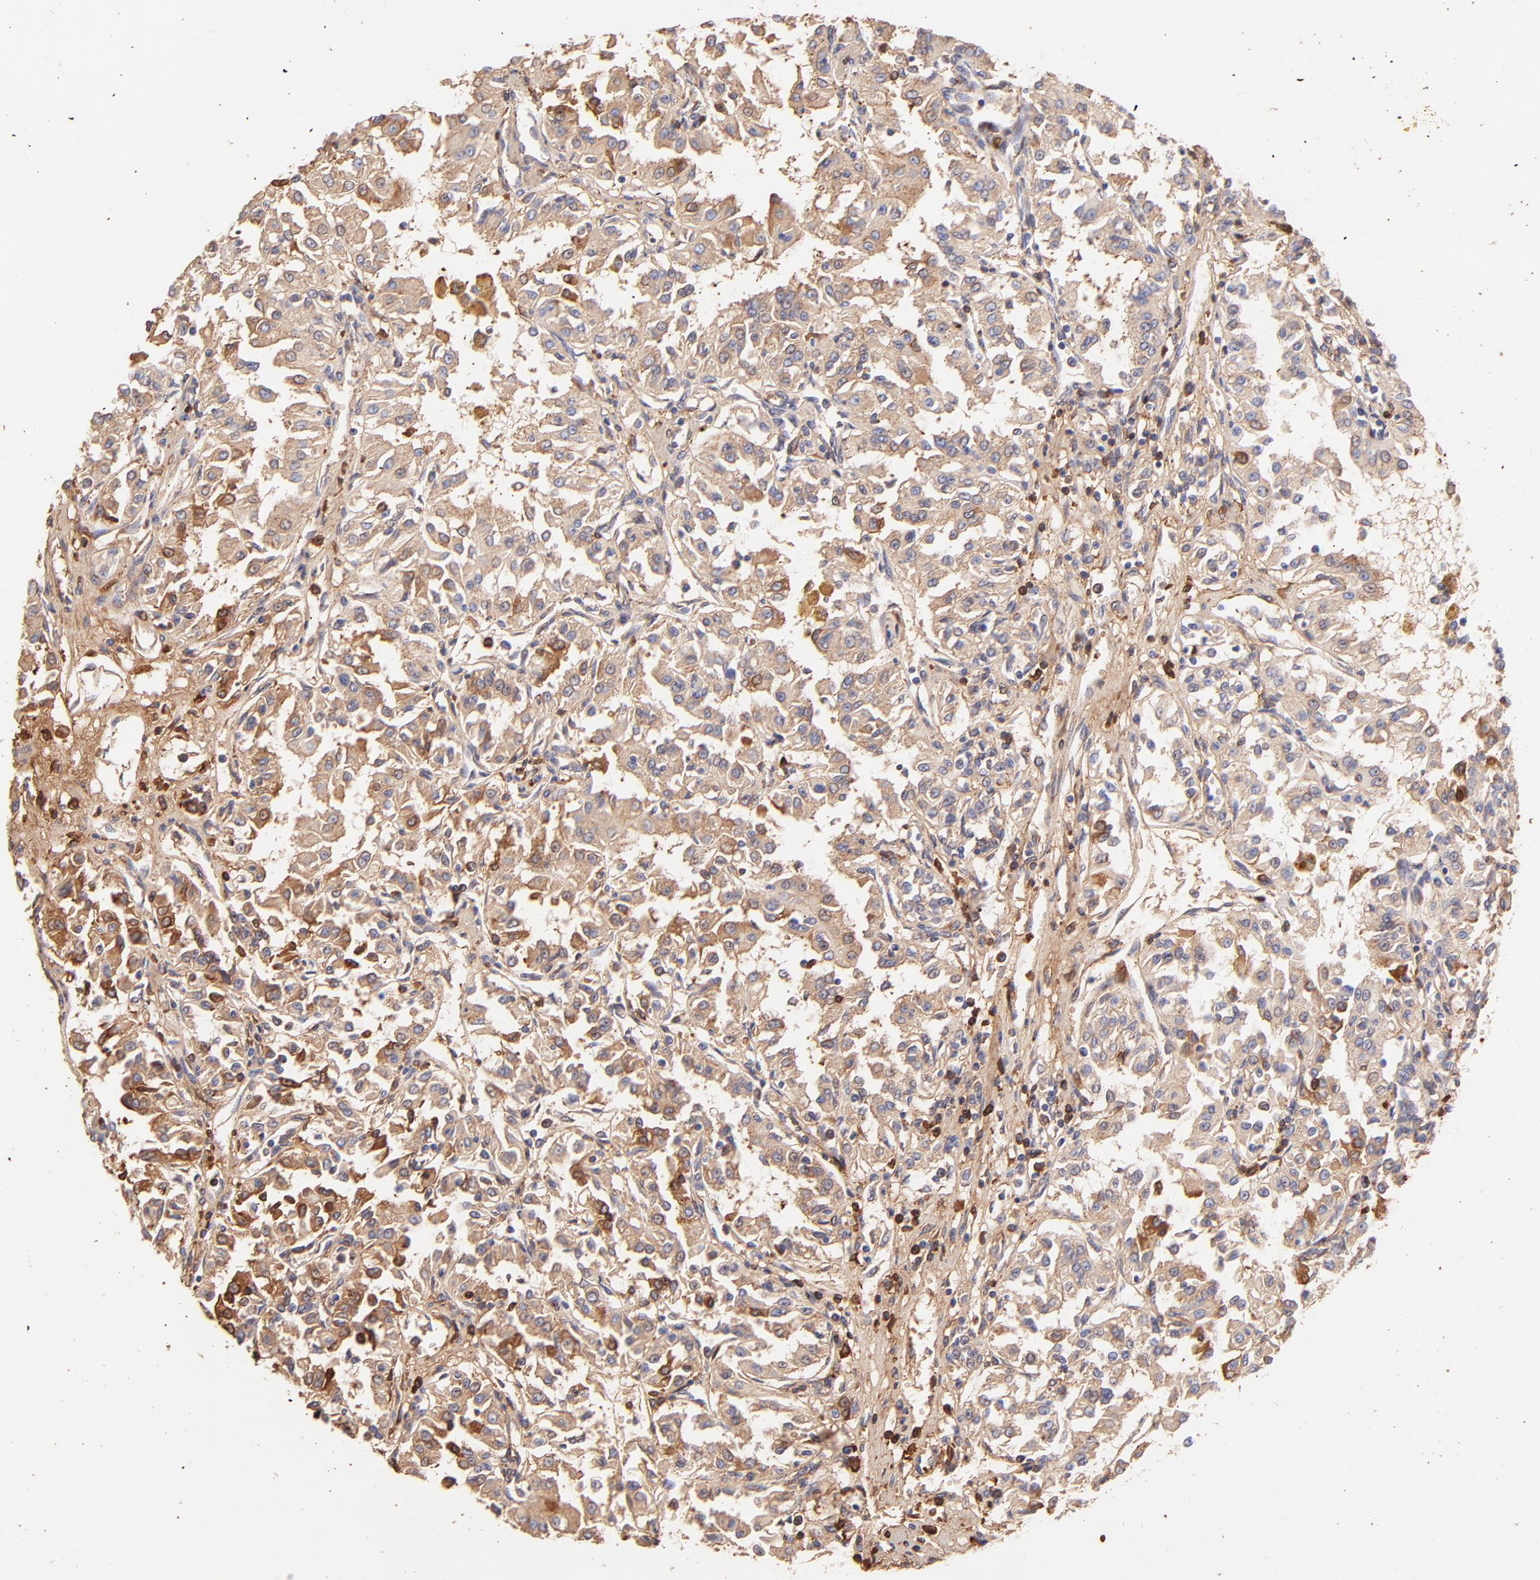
{"staining": {"intensity": "moderate", "quantity": ">75%", "location": "cytoplasmic/membranous"}, "tissue": "renal cancer", "cell_type": "Tumor cells", "image_type": "cancer", "snomed": [{"axis": "morphology", "description": "Adenocarcinoma, NOS"}, {"axis": "topography", "description": "Kidney"}], "caption": "This is an image of immunohistochemistry staining of renal adenocarcinoma, which shows moderate expression in the cytoplasmic/membranous of tumor cells.", "gene": "BGN", "patient": {"sex": "male", "age": 78}}